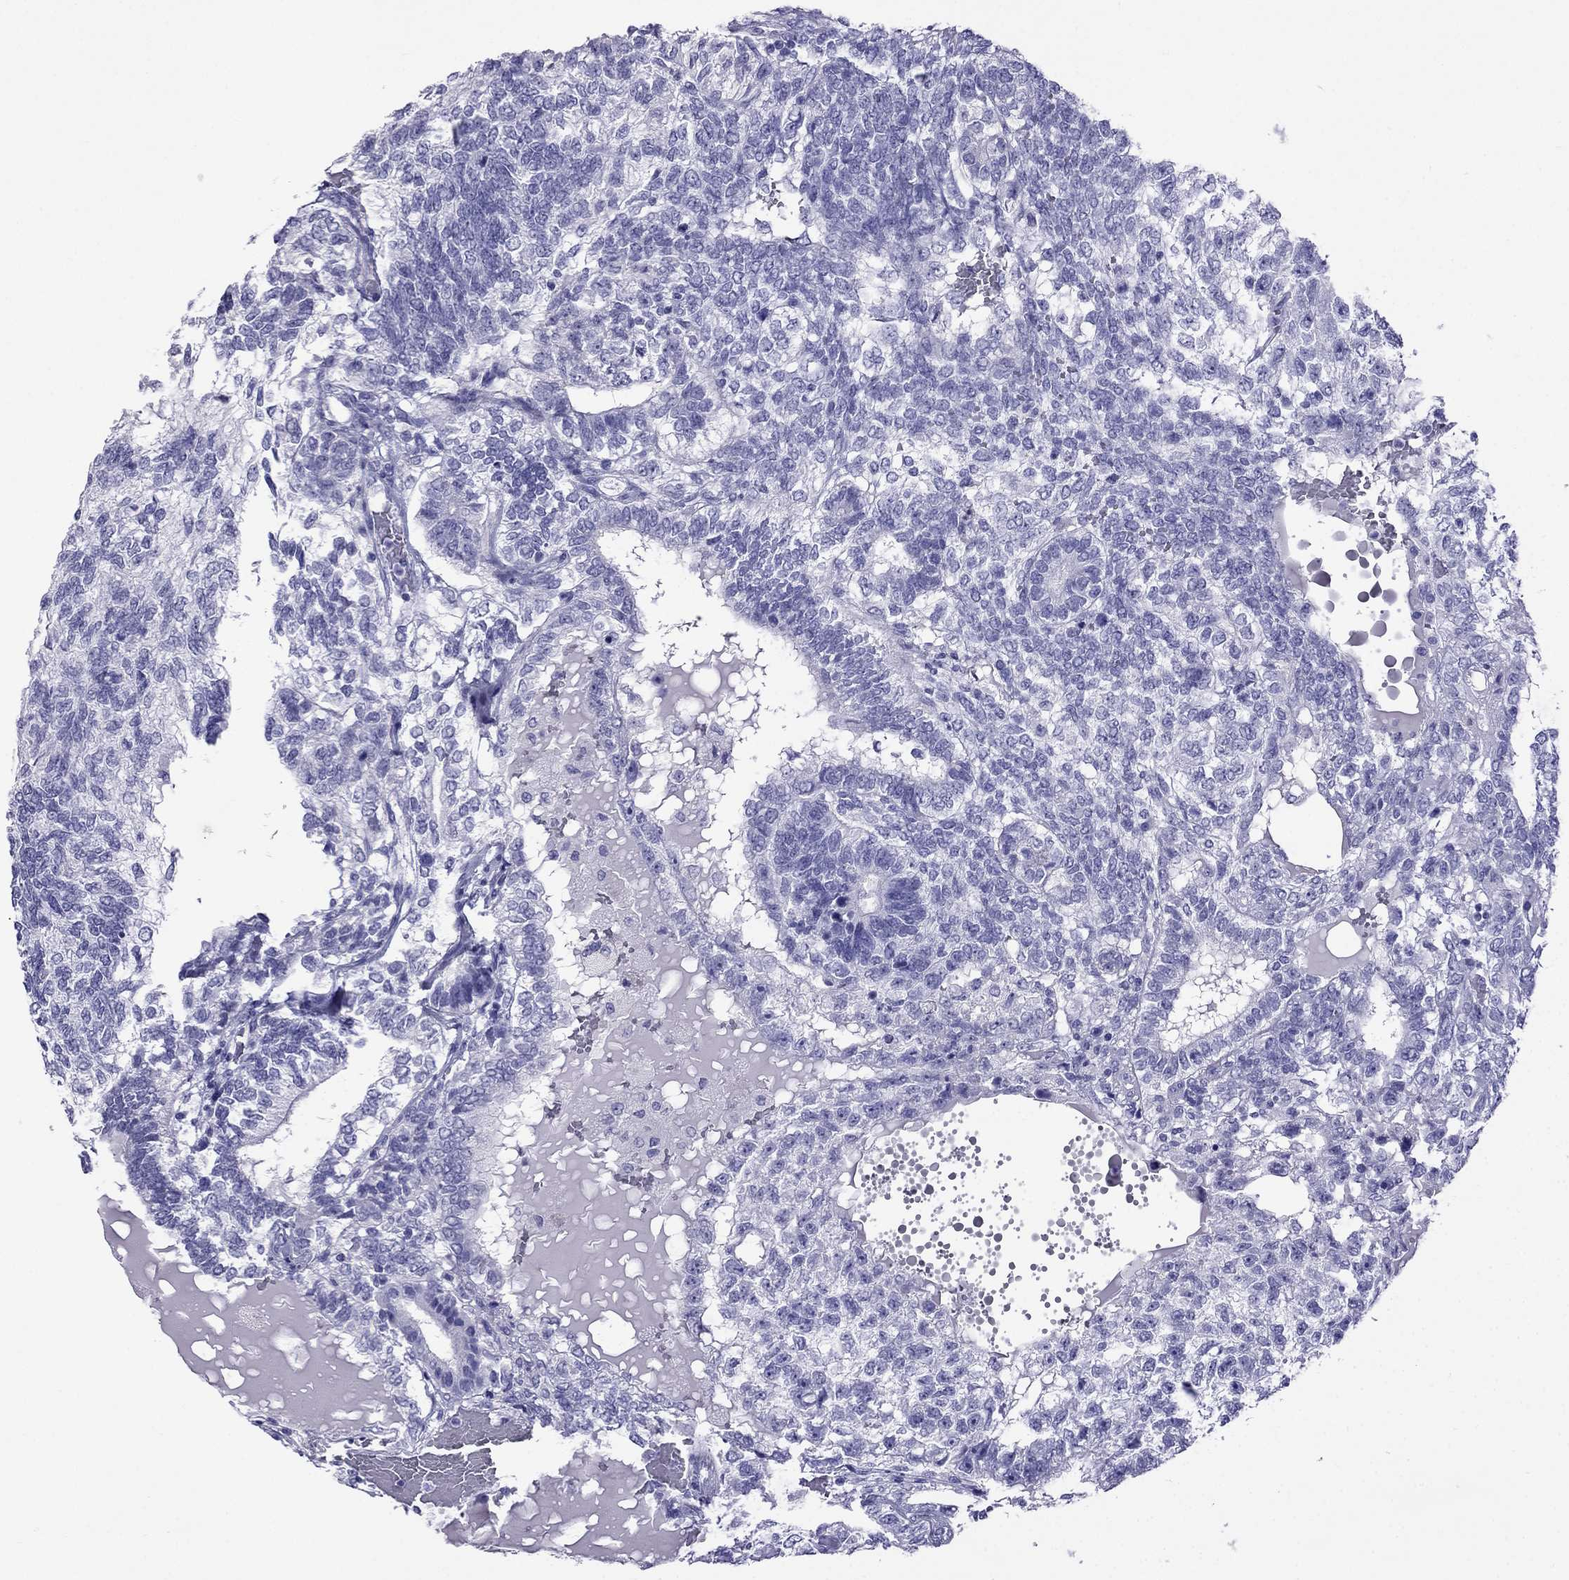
{"staining": {"intensity": "negative", "quantity": "none", "location": "none"}, "tissue": "testis cancer", "cell_type": "Tumor cells", "image_type": "cancer", "snomed": [{"axis": "morphology", "description": "Seminoma, NOS"}, {"axis": "morphology", "description": "Carcinoma, Embryonal, NOS"}, {"axis": "topography", "description": "Testis"}], "caption": "Tumor cells show no significant staining in testis cancer (seminoma).", "gene": "ARR3", "patient": {"sex": "male", "age": 41}}